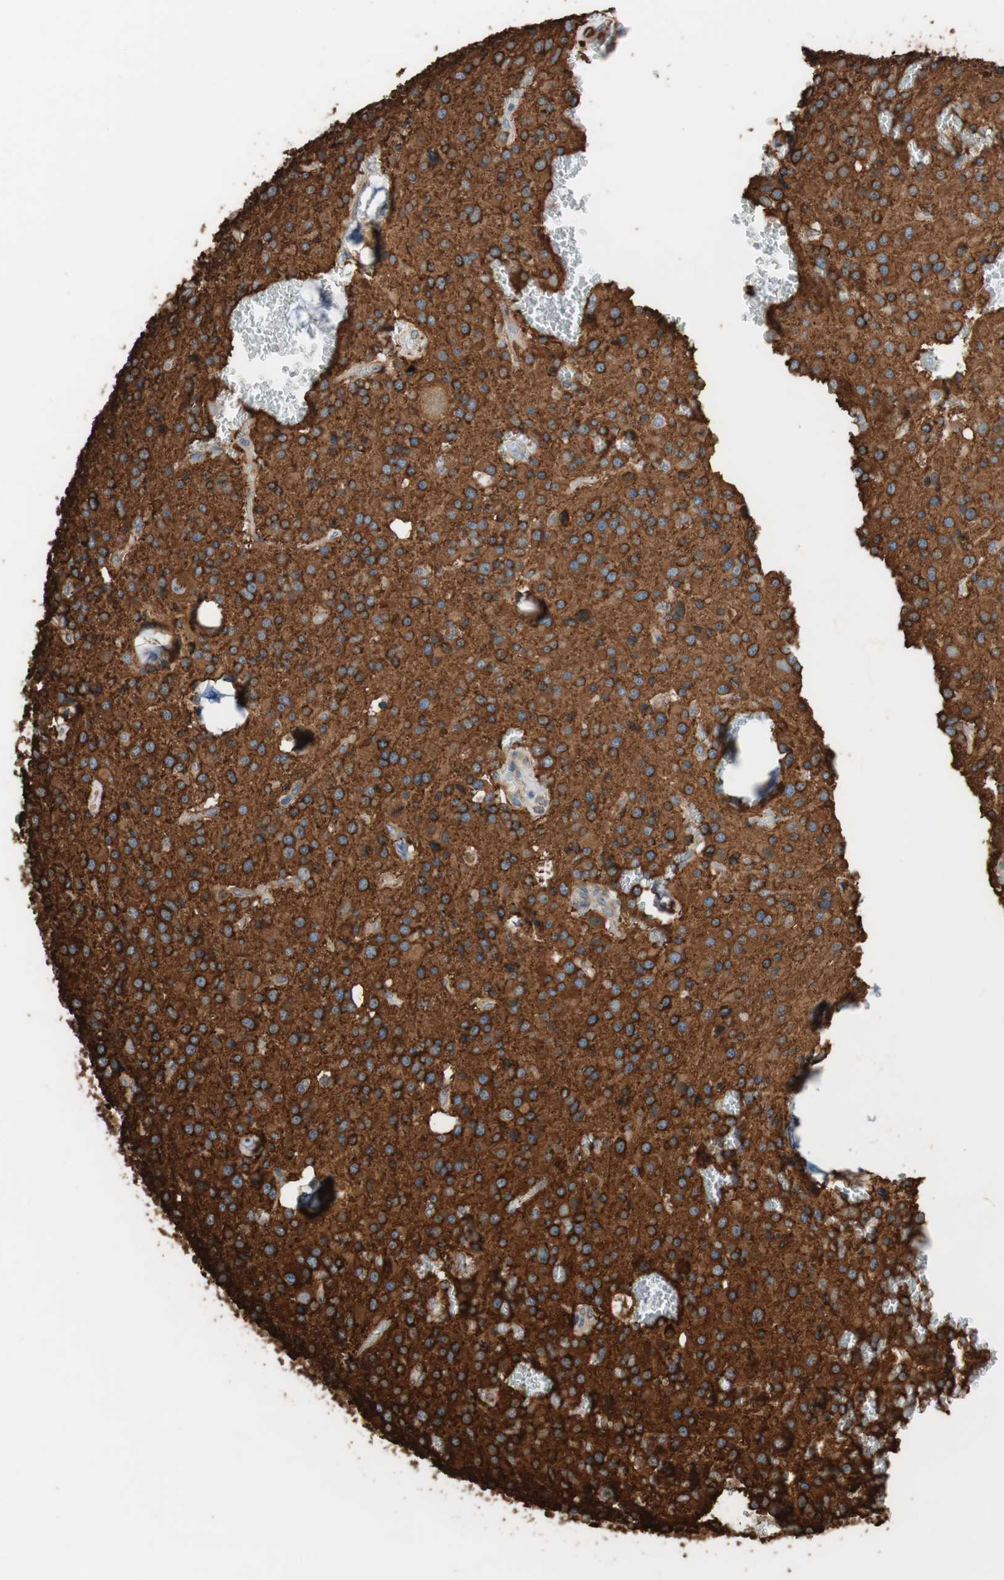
{"staining": {"intensity": "strong", "quantity": ">75%", "location": "cytoplasmic/membranous"}, "tissue": "glioma", "cell_type": "Tumor cells", "image_type": "cancer", "snomed": [{"axis": "morphology", "description": "Glioma, malignant, Low grade"}, {"axis": "topography", "description": "Brain"}], "caption": "DAB (3,3'-diaminobenzidine) immunohistochemical staining of human glioma shows strong cytoplasmic/membranous protein expression in about >75% of tumor cells. The staining was performed using DAB to visualize the protein expression in brown, while the nuclei were stained in blue with hematoxylin (Magnification: 20x).", "gene": "GPSM2", "patient": {"sex": "male", "age": 58}}